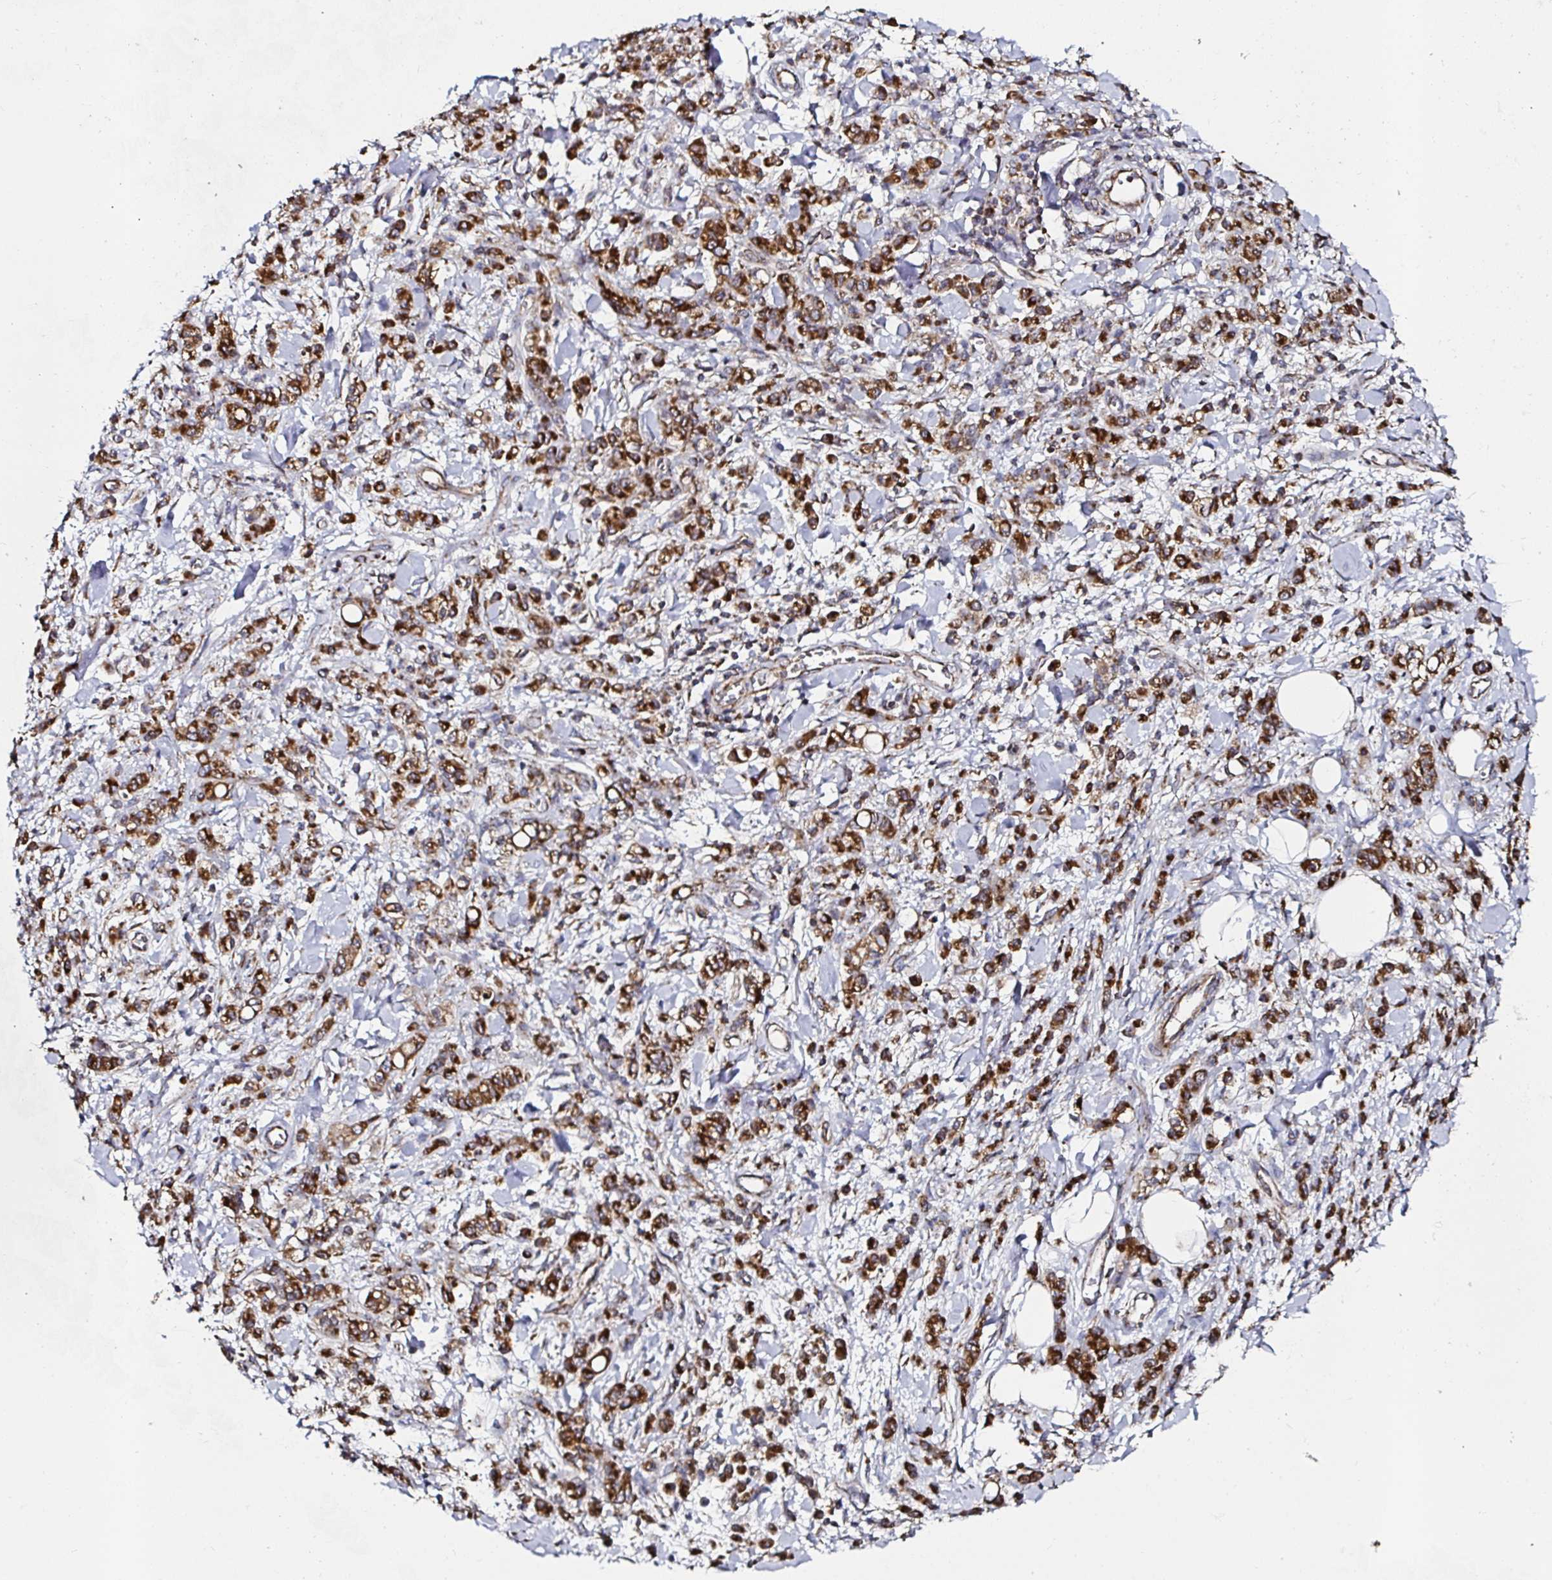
{"staining": {"intensity": "strong", "quantity": ">75%", "location": "cytoplasmic/membranous"}, "tissue": "stomach cancer", "cell_type": "Tumor cells", "image_type": "cancer", "snomed": [{"axis": "morphology", "description": "Adenocarcinoma, NOS"}, {"axis": "topography", "description": "Stomach"}], "caption": "Immunohistochemical staining of stomach cancer (adenocarcinoma) shows high levels of strong cytoplasmic/membranous expression in about >75% of tumor cells.", "gene": "ATAD3B", "patient": {"sex": "male", "age": 77}}